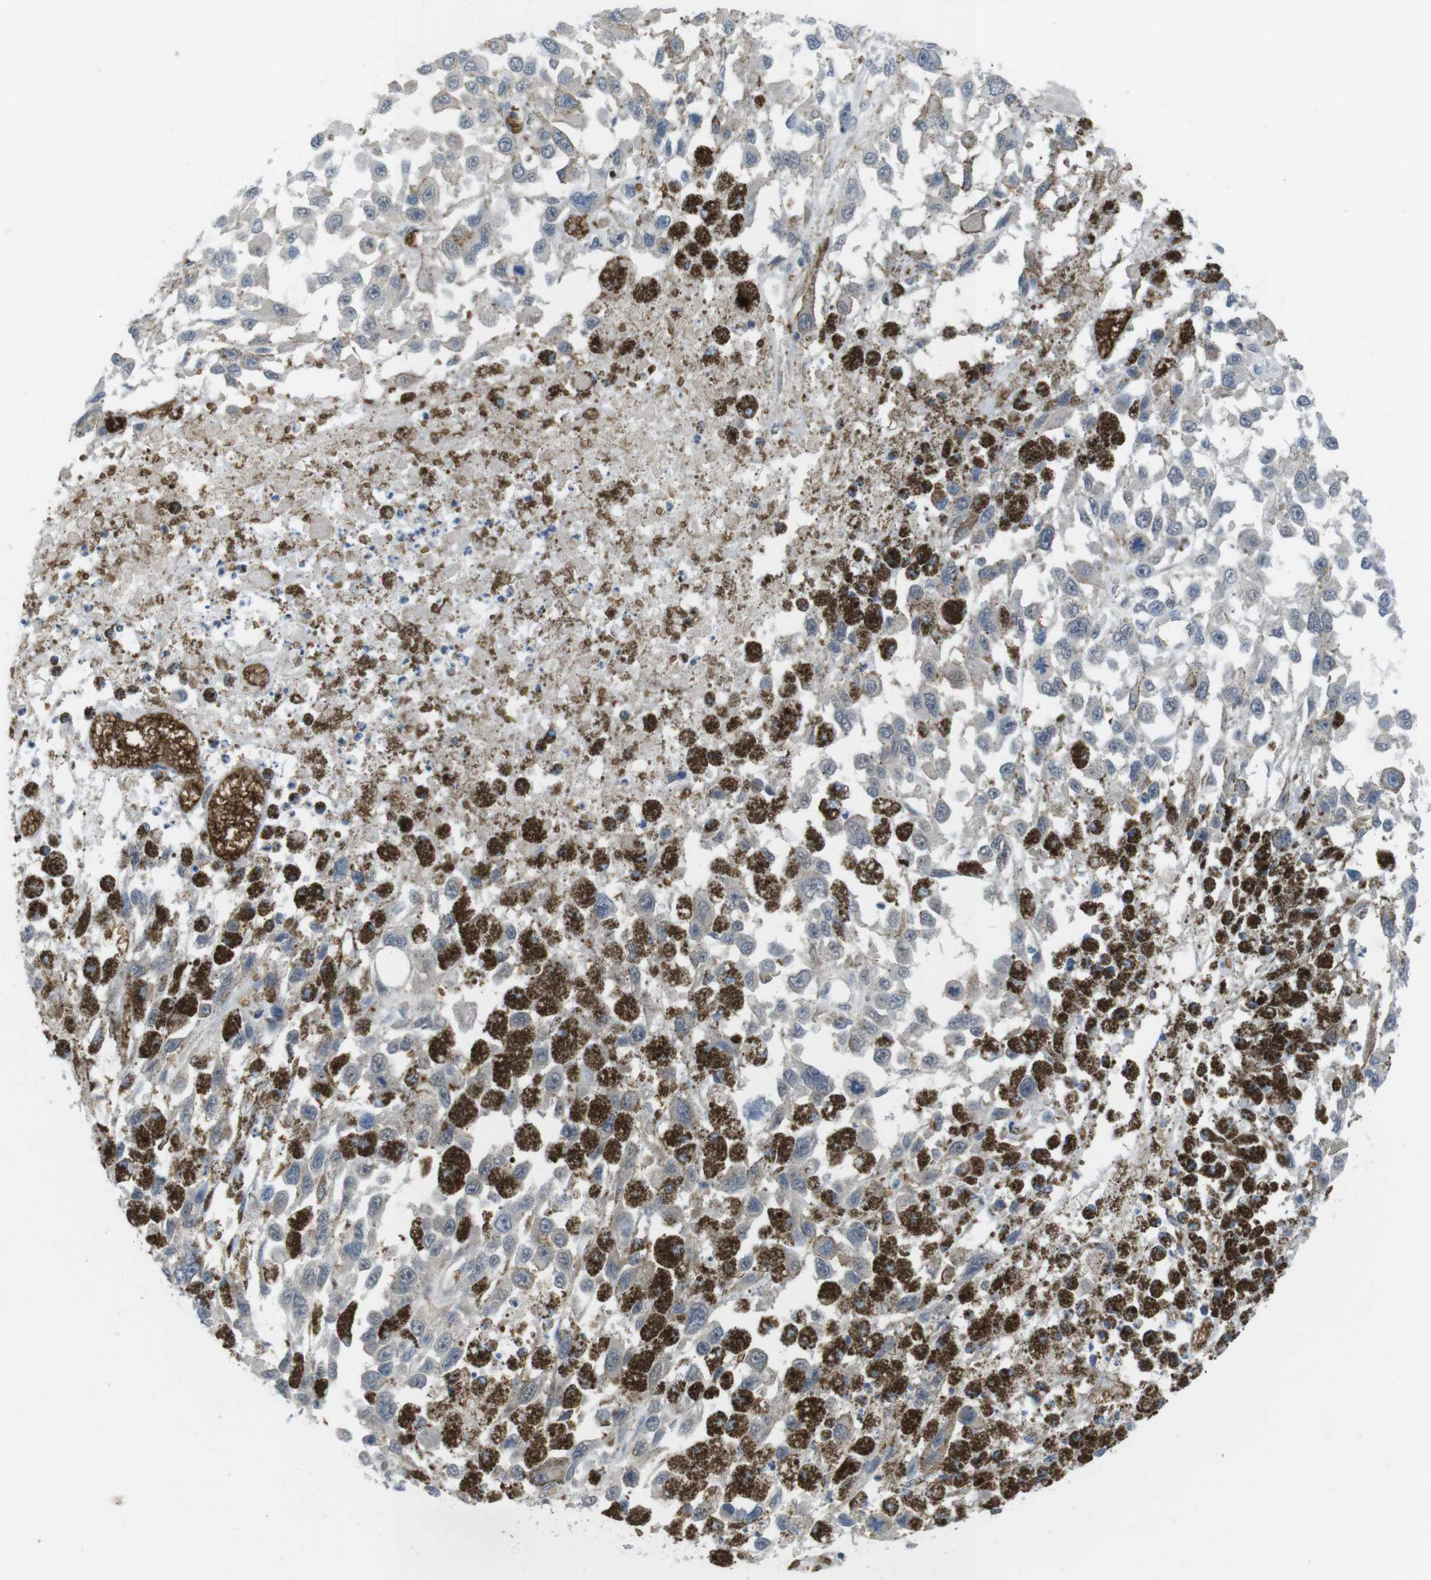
{"staining": {"intensity": "negative", "quantity": "none", "location": "none"}, "tissue": "melanoma", "cell_type": "Tumor cells", "image_type": "cancer", "snomed": [{"axis": "morphology", "description": "Malignant melanoma, Metastatic site"}, {"axis": "topography", "description": "Lymph node"}], "caption": "Immunohistochemical staining of human malignant melanoma (metastatic site) shows no significant expression in tumor cells.", "gene": "GYPA", "patient": {"sex": "male", "age": 59}}